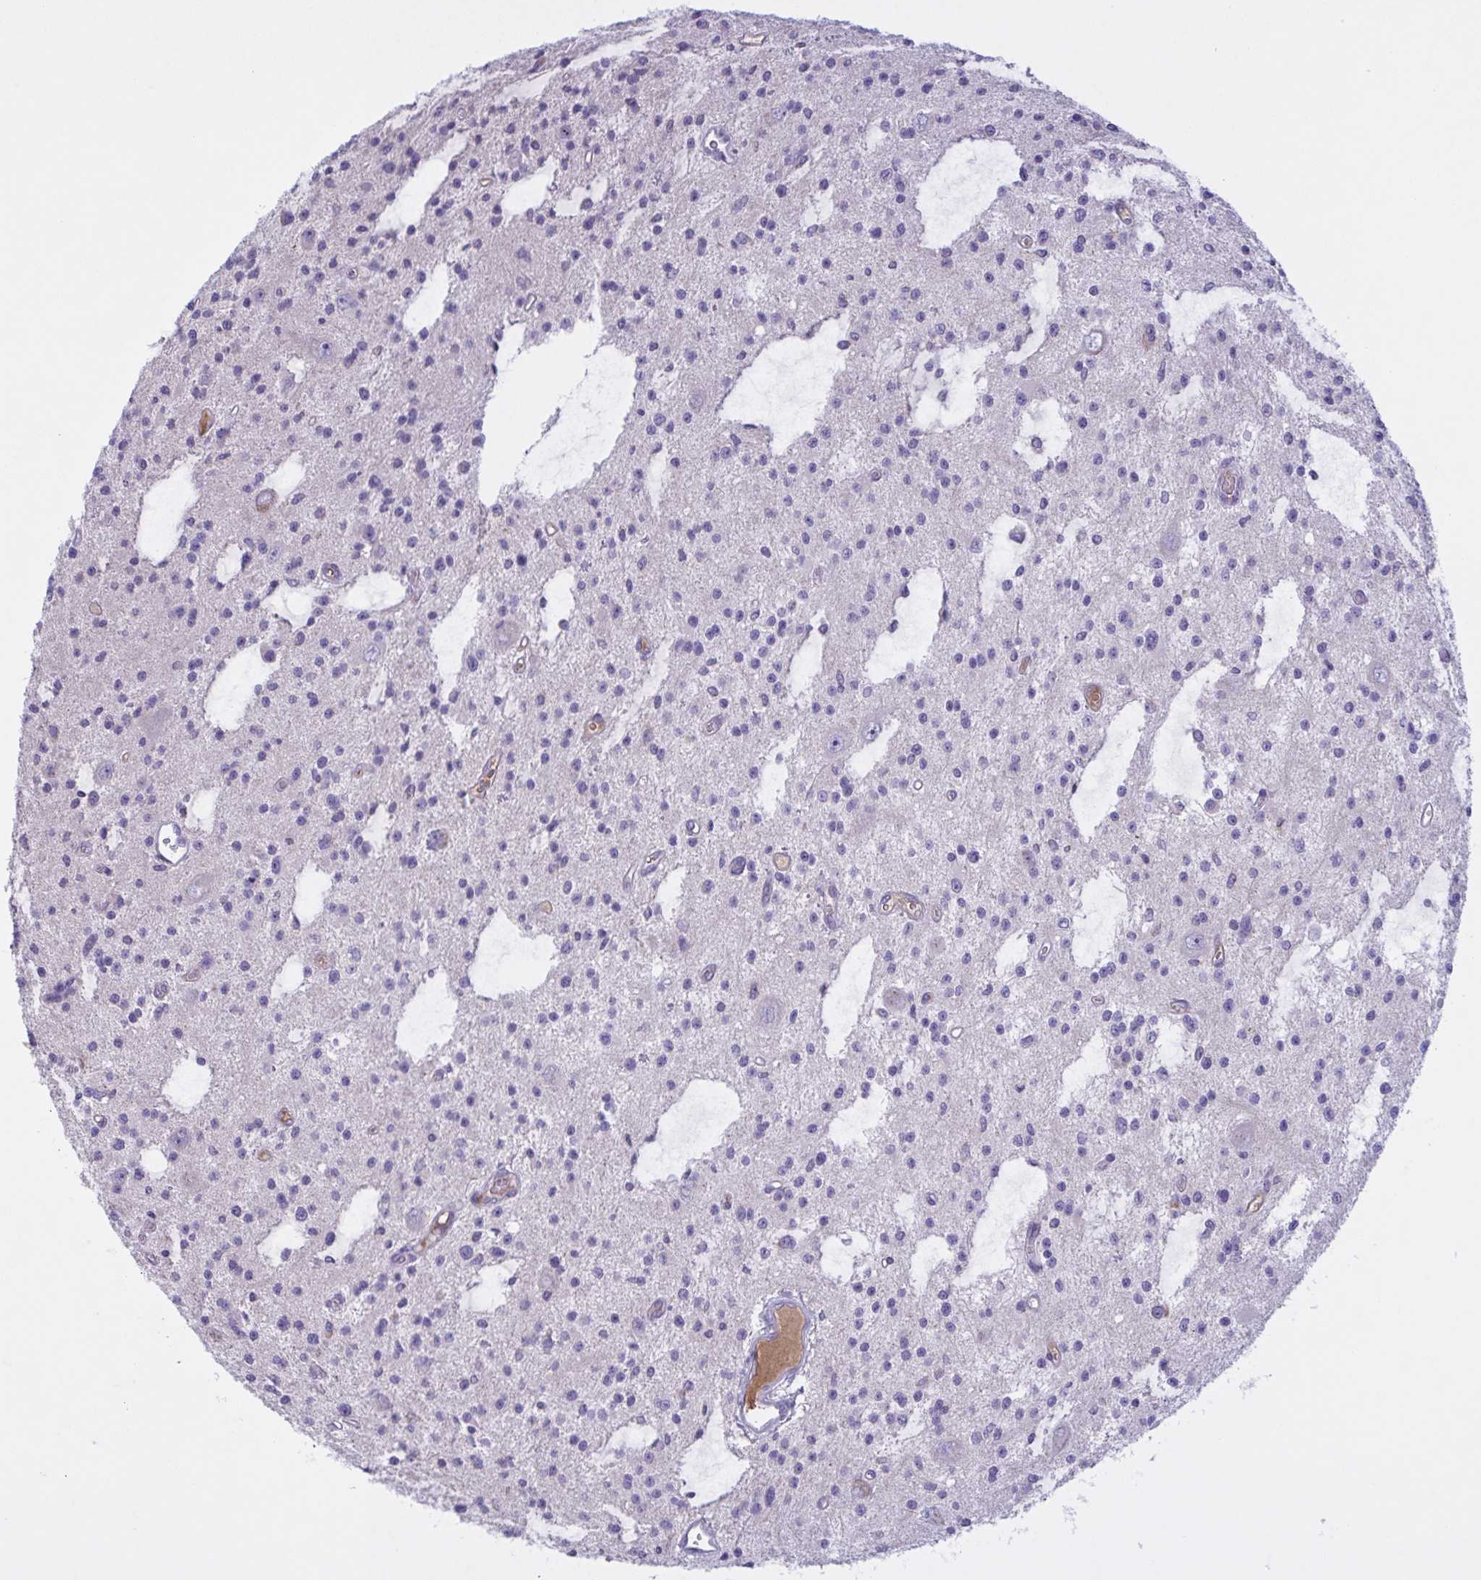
{"staining": {"intensity": "negative", "quantity": "none", "location": "none"}, "tissue": "glioma", "cell_type": "Tumor cells", "image_type": "cancer", "snomed": [{"axis": "morphology", "description": "Glioma, malignant, Low grade"}, {"axis": "topography", "description": "Brain"}], "caption": "Immunohistochemistry (IHC) of malignant low-grade glioma demonstrates no expression in tumor cells.", "gene": "F13B", "patient": {"sex": "male", "age": 43}}